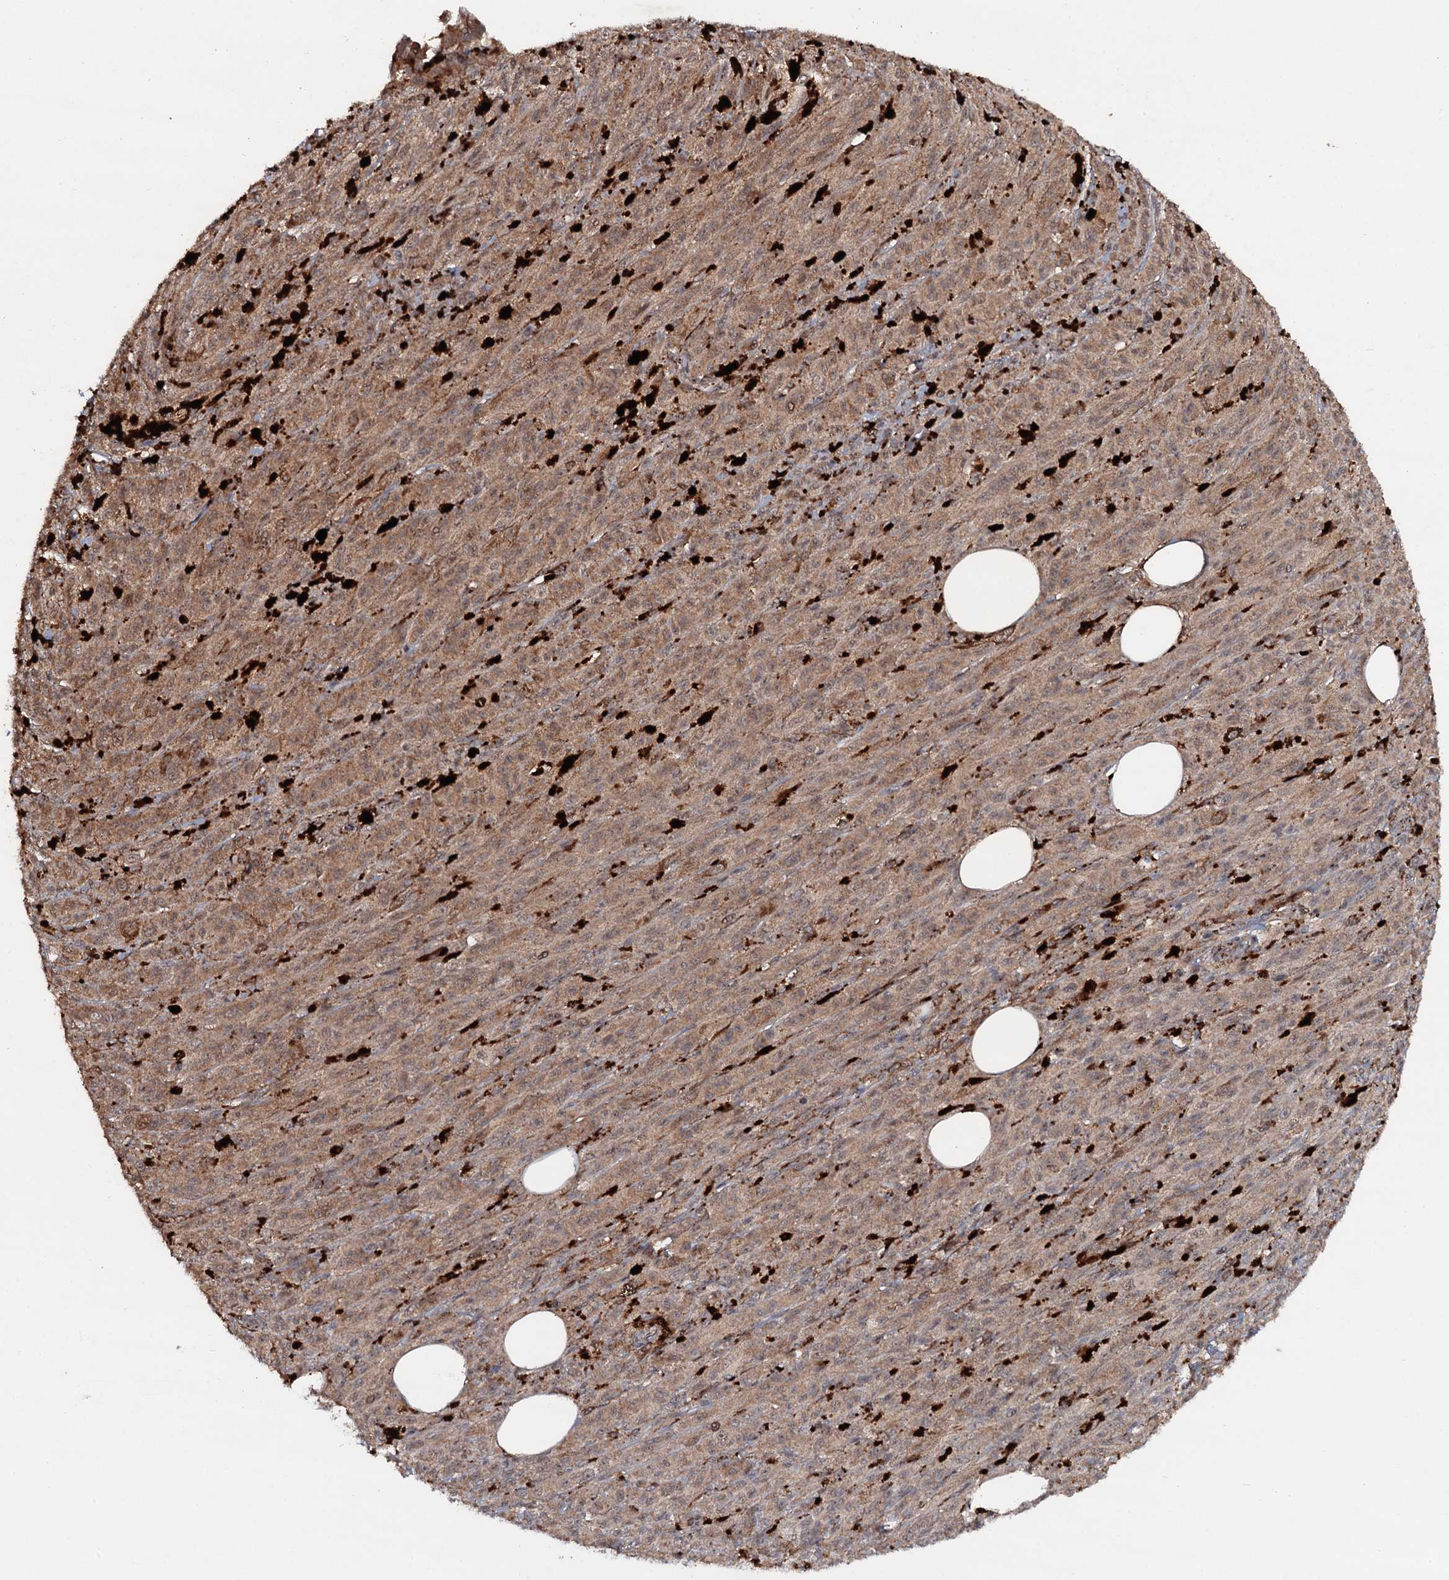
{"staining": {"intensity": "moderate", "quantity": "25%-75%", "location": "cytoplasmic/membranous"}, "tissue": "melanoma", "cell_type": "Tumor cells", "image_type": "cancer", "snomed": [{"axis": "morphology", "description": "Malignant melanoma, NOS"}, {"axis": "topography", "description": "Skin"}], "caption": "A medium amount of moderate cytoplasmic/membranous staining is seen in approximately 25%-75% of tumor cells in malignant melanoma tissue.", "gene": "ADGRG3", "patient": {"sex": "female", "age": 52}}